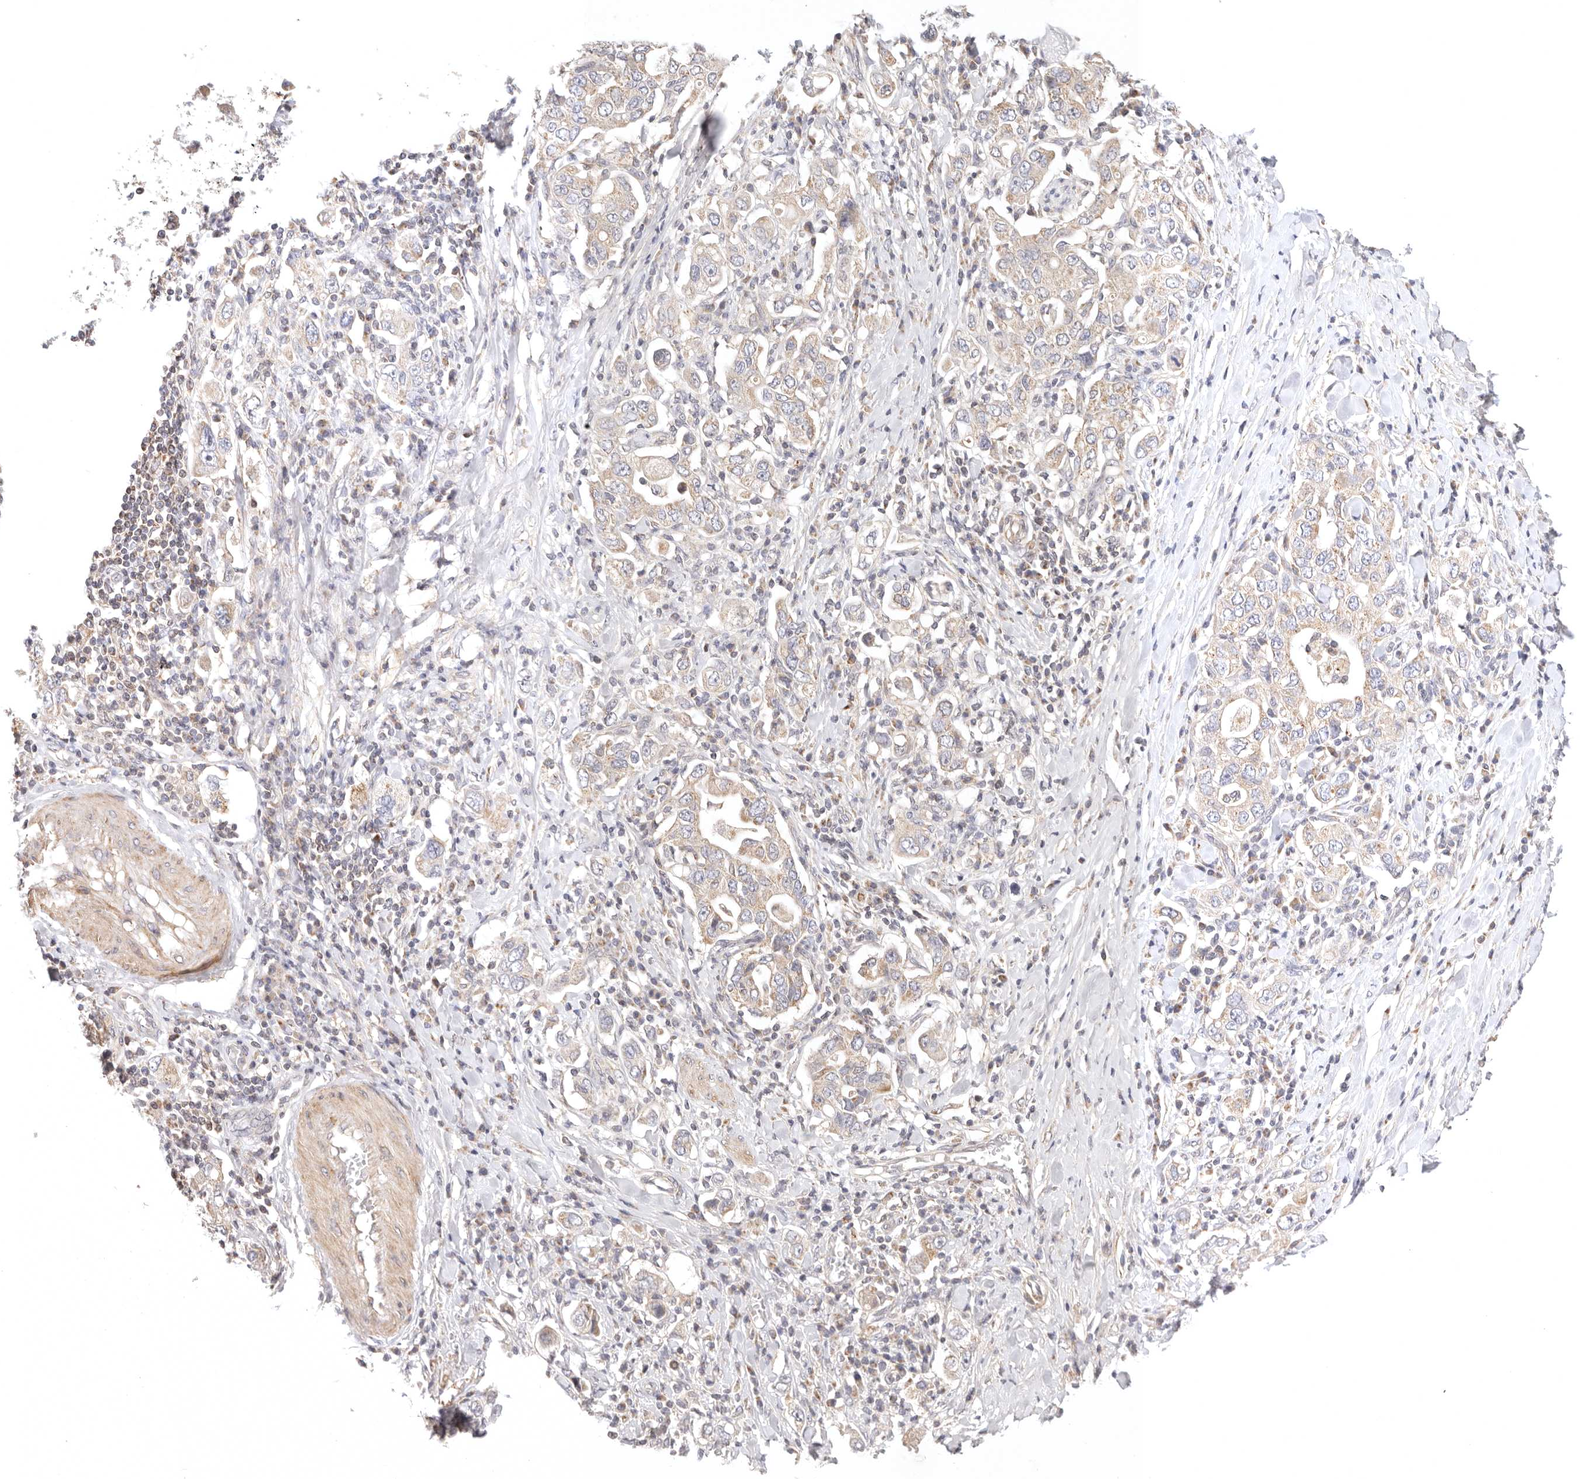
{"staining": {"intensity": "weak", "quantity": ">75%", "location": "cytoplasmic/membranous"}, "tissue": "stomach cancer", "cell_type": "Tumor cells", "image_type": "cancer", "snomed": [{"axis": "morphology", "description": "Adenocarcinoma, NOS"}, {"axis": "topography", "description": "Stomach, upper"}], "caption": "About >75% of tumor cells in stomach cancer (adenocarcinoma) show weak cytoplasmic/membranous protein staining as visualized by brown immunohistochemical staining.", "gene": "KCMF1", "patient": {"sex": "male", "age": 62}}